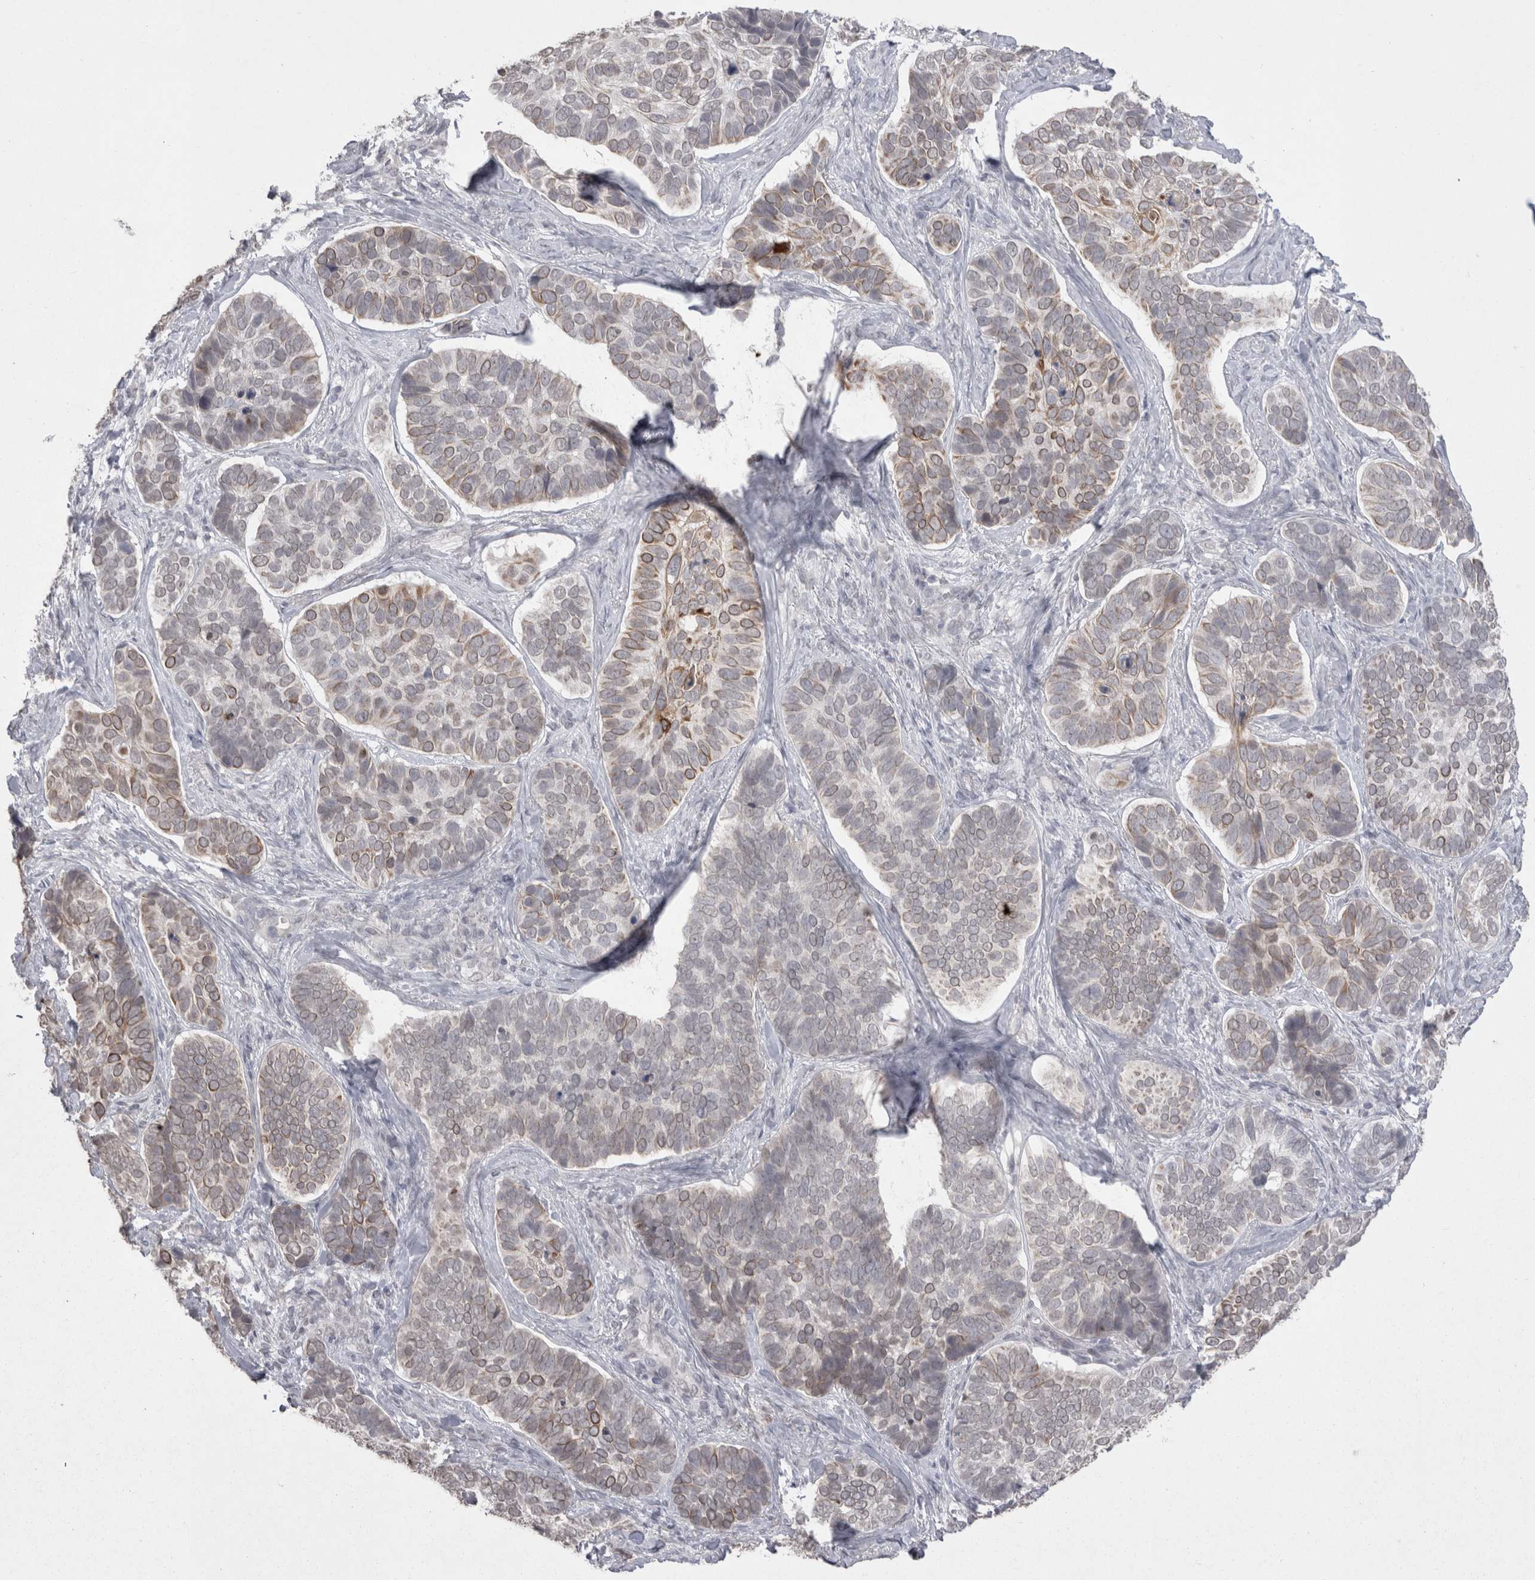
{"staining": {"intensity": "moderate", "quantity": "25%-75%", "location": "cytoplasmic/membranous"}, "tissue": "skin cancer", "cell_type": "Tumor cells", "image_type": "cancer", "snomed": [{"axis": "morphology", "description": "Basal cell carcinoma"}, {"axis": "topography", "description": "Skin"}], "caption": "Brown immunohistochemical staining in skin basal cell carcinoma demonstrates moderate cytoplasmic/membranous expression in approximately 25%-75% of tumor cells.", "gene": "DDX4", "patient": {"sex": "male", "age": 62}}